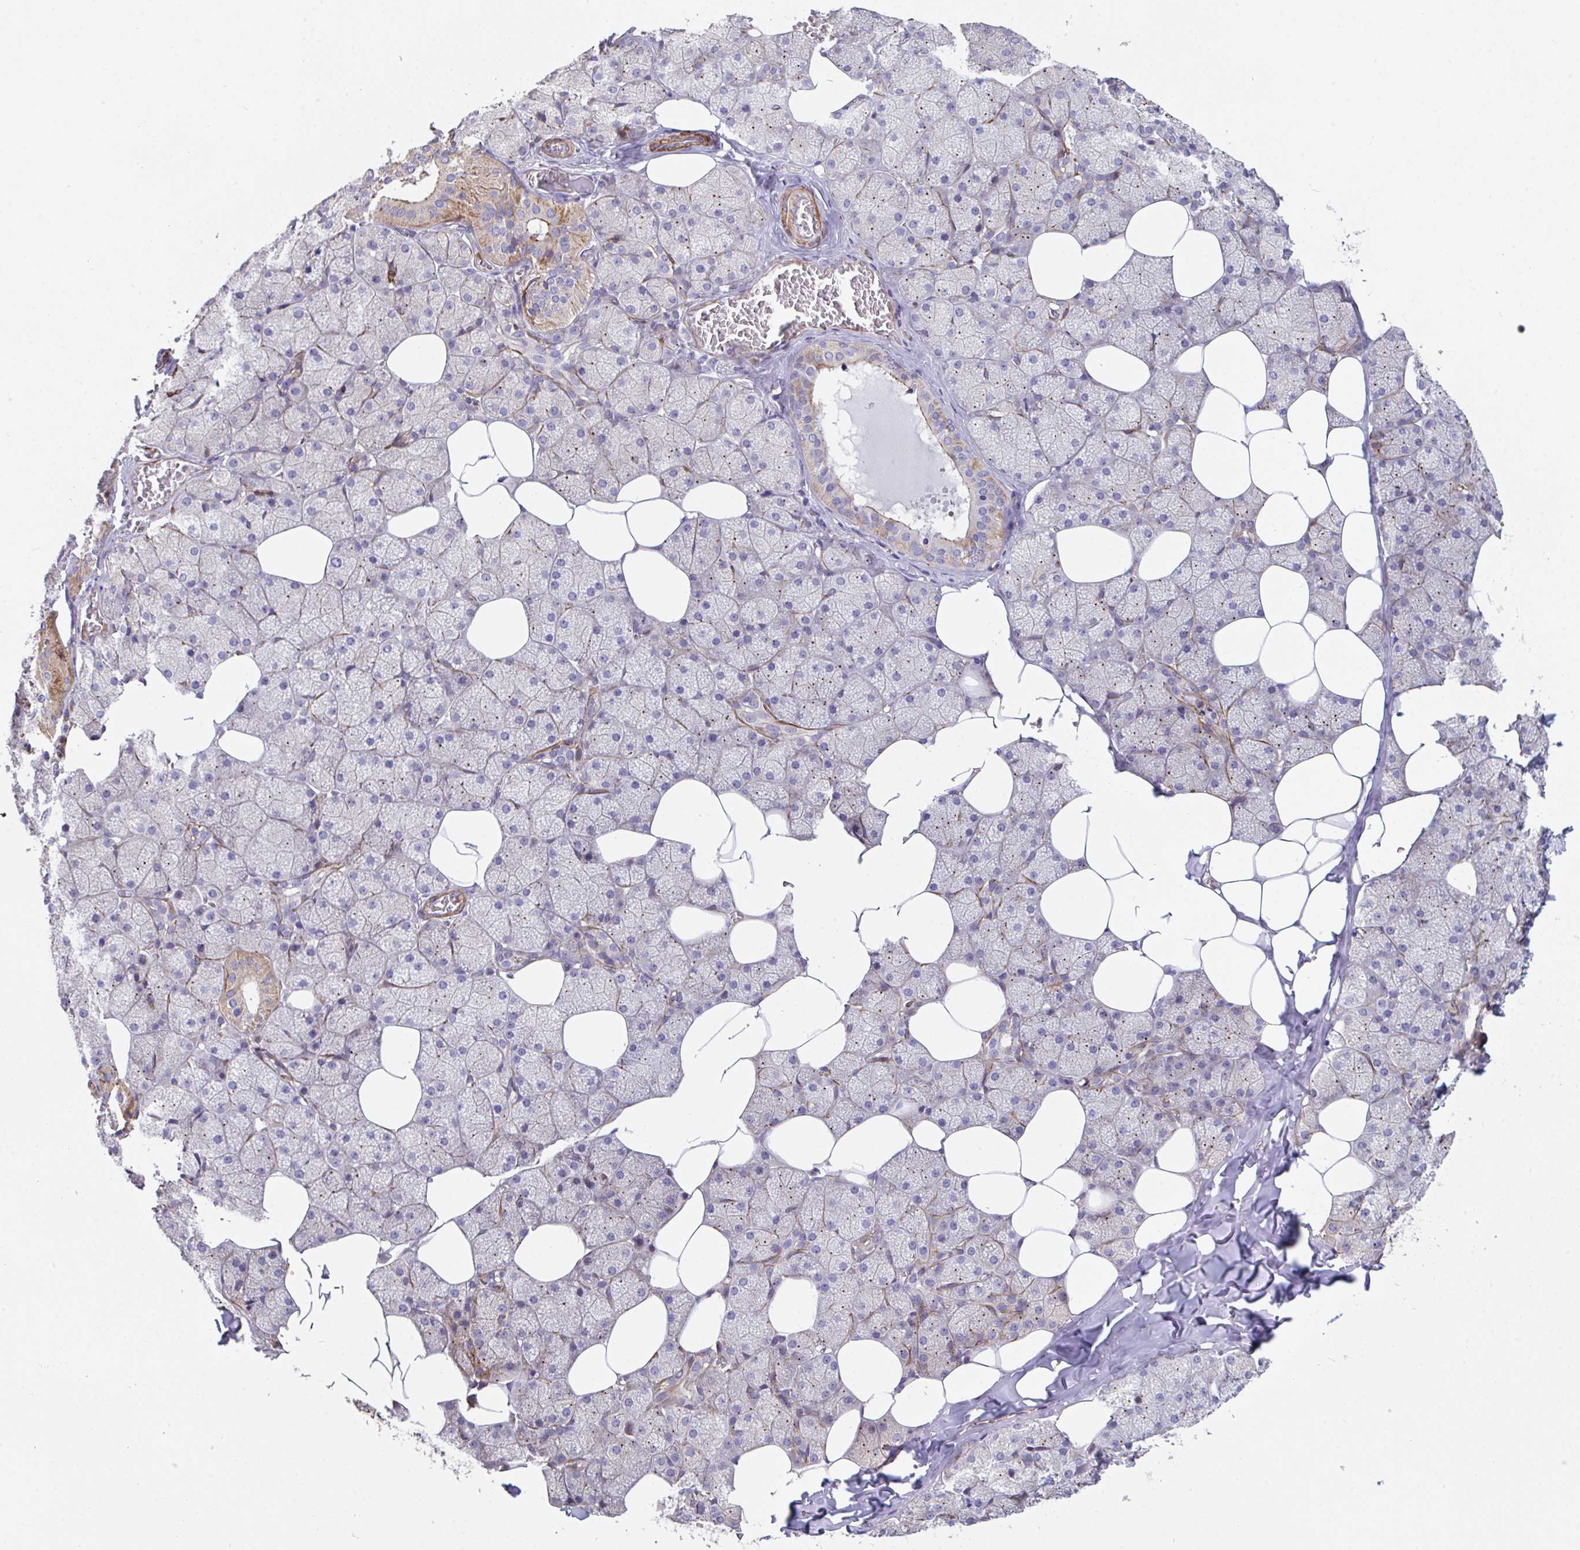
{"staining": {"intensity": "moderate", "quantity": "<25%", "location": "cytoplasmic/membranous"}, "tissue": "salivary gland", "cell_type": "Glandular cells", "image_type": "normal", "snomed": [{"axis": "morphology", "description": "Normal tissue, NOS"}, {"axis": "topography", "description": "Salivary gland"}, {"axis": "topography", "description": "Peripheral nerve tissue"}], "caption": "Glandular cells reveal low levels of moderate cytoplasmic/membranous expression in about <25% of cells in normal human salivary gland.", "gene": "FZD2", "patient": {"sex": "male", "age": 38}}